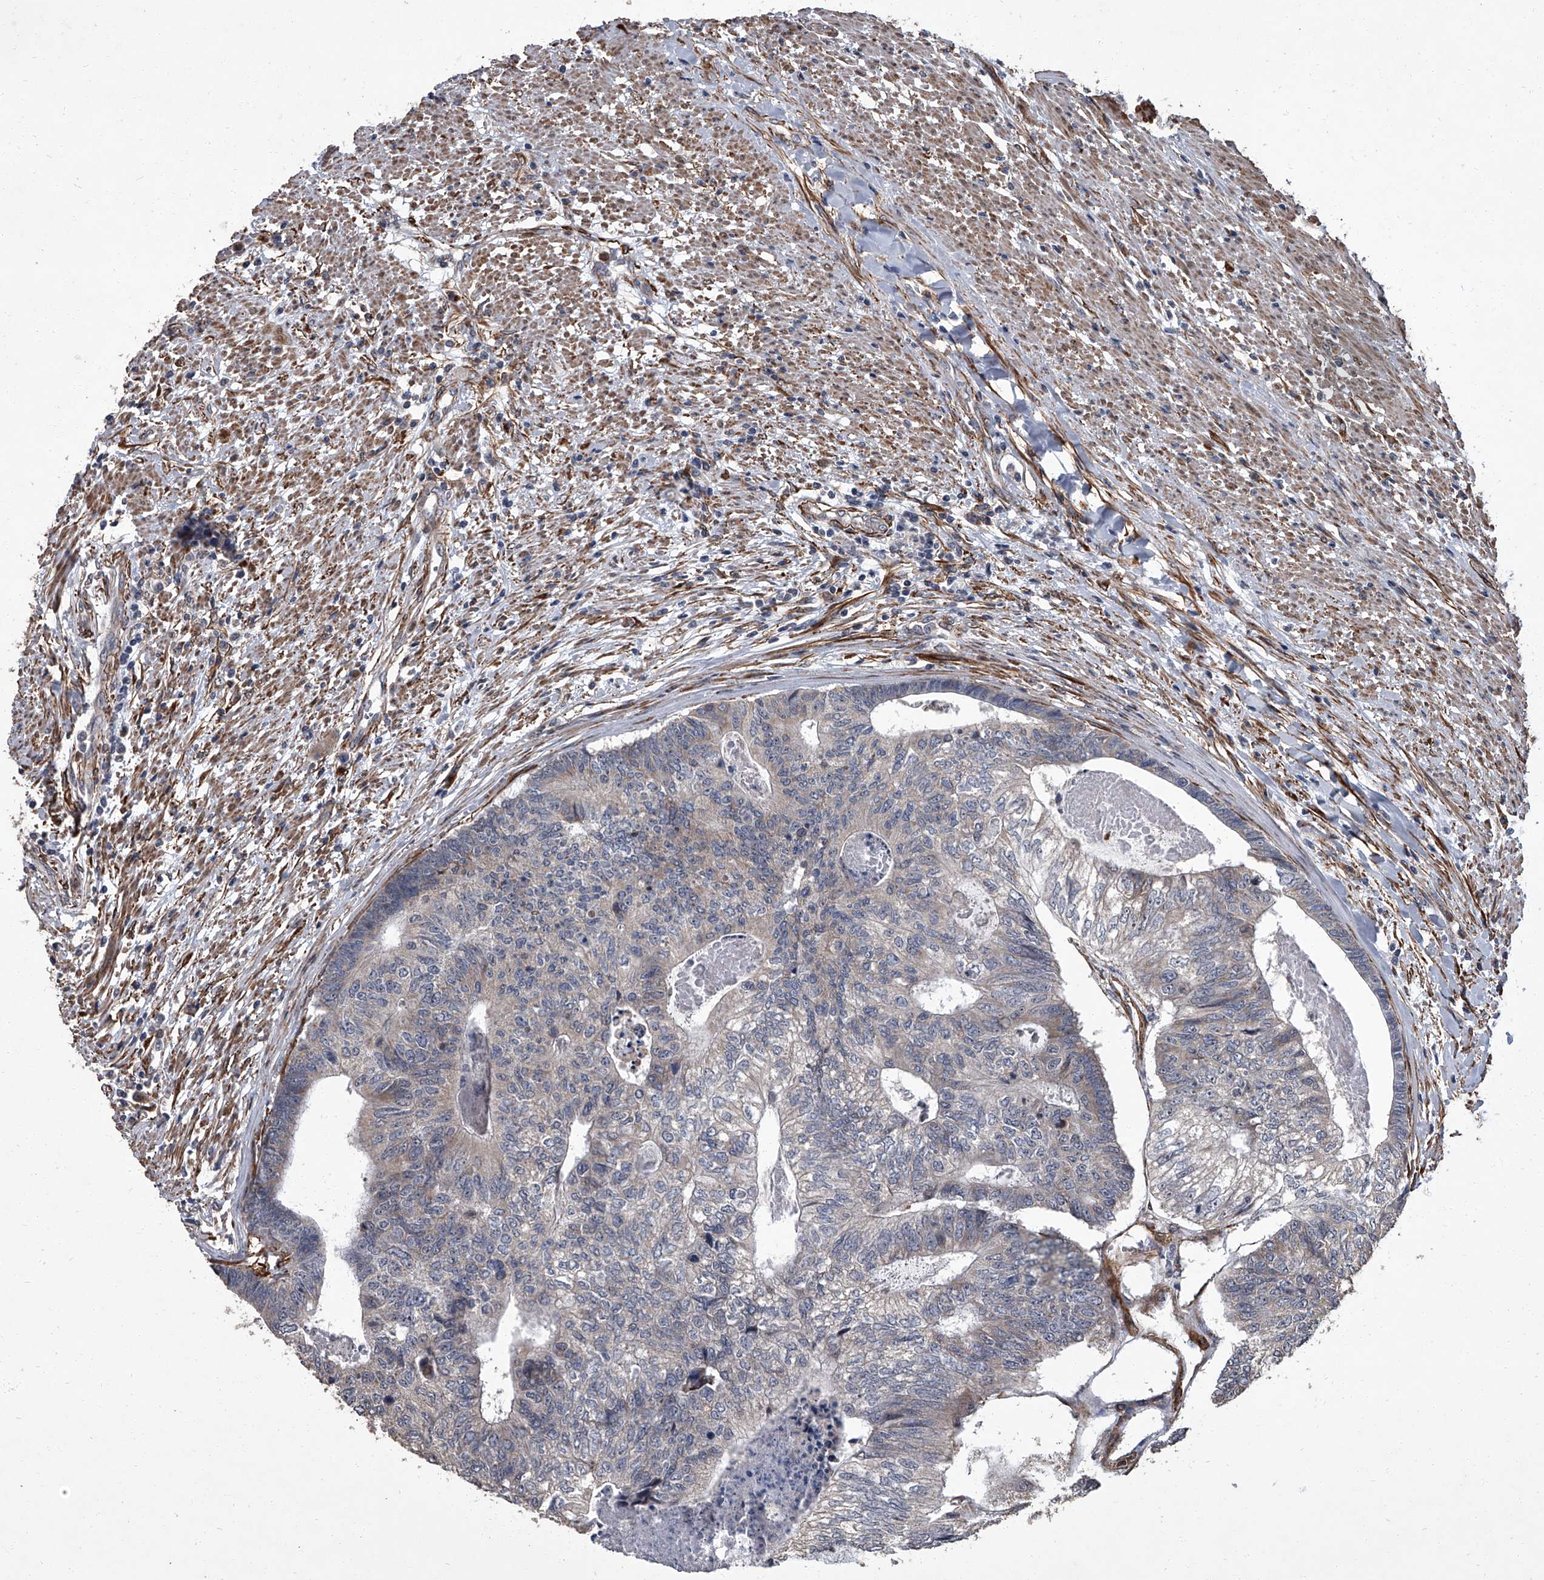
{"staining": {"intensity": "negative", "quantity": "none", "location": "none"}, "tissue": "colorectal cancer", "cell_type": "Tumor cells", "image_type": "cancer", "snomed": [{"axis": "morphology", "description": "Adenocarcinoma, NOS"}, {"axis": "topography", "description": "Colon"}], "caption": "An image of human adenocarcinoma (colorectal) is negative for staining in tumor cells.", "gene": "SIRT4", "patient": {"sex": "female", "age": 67}}